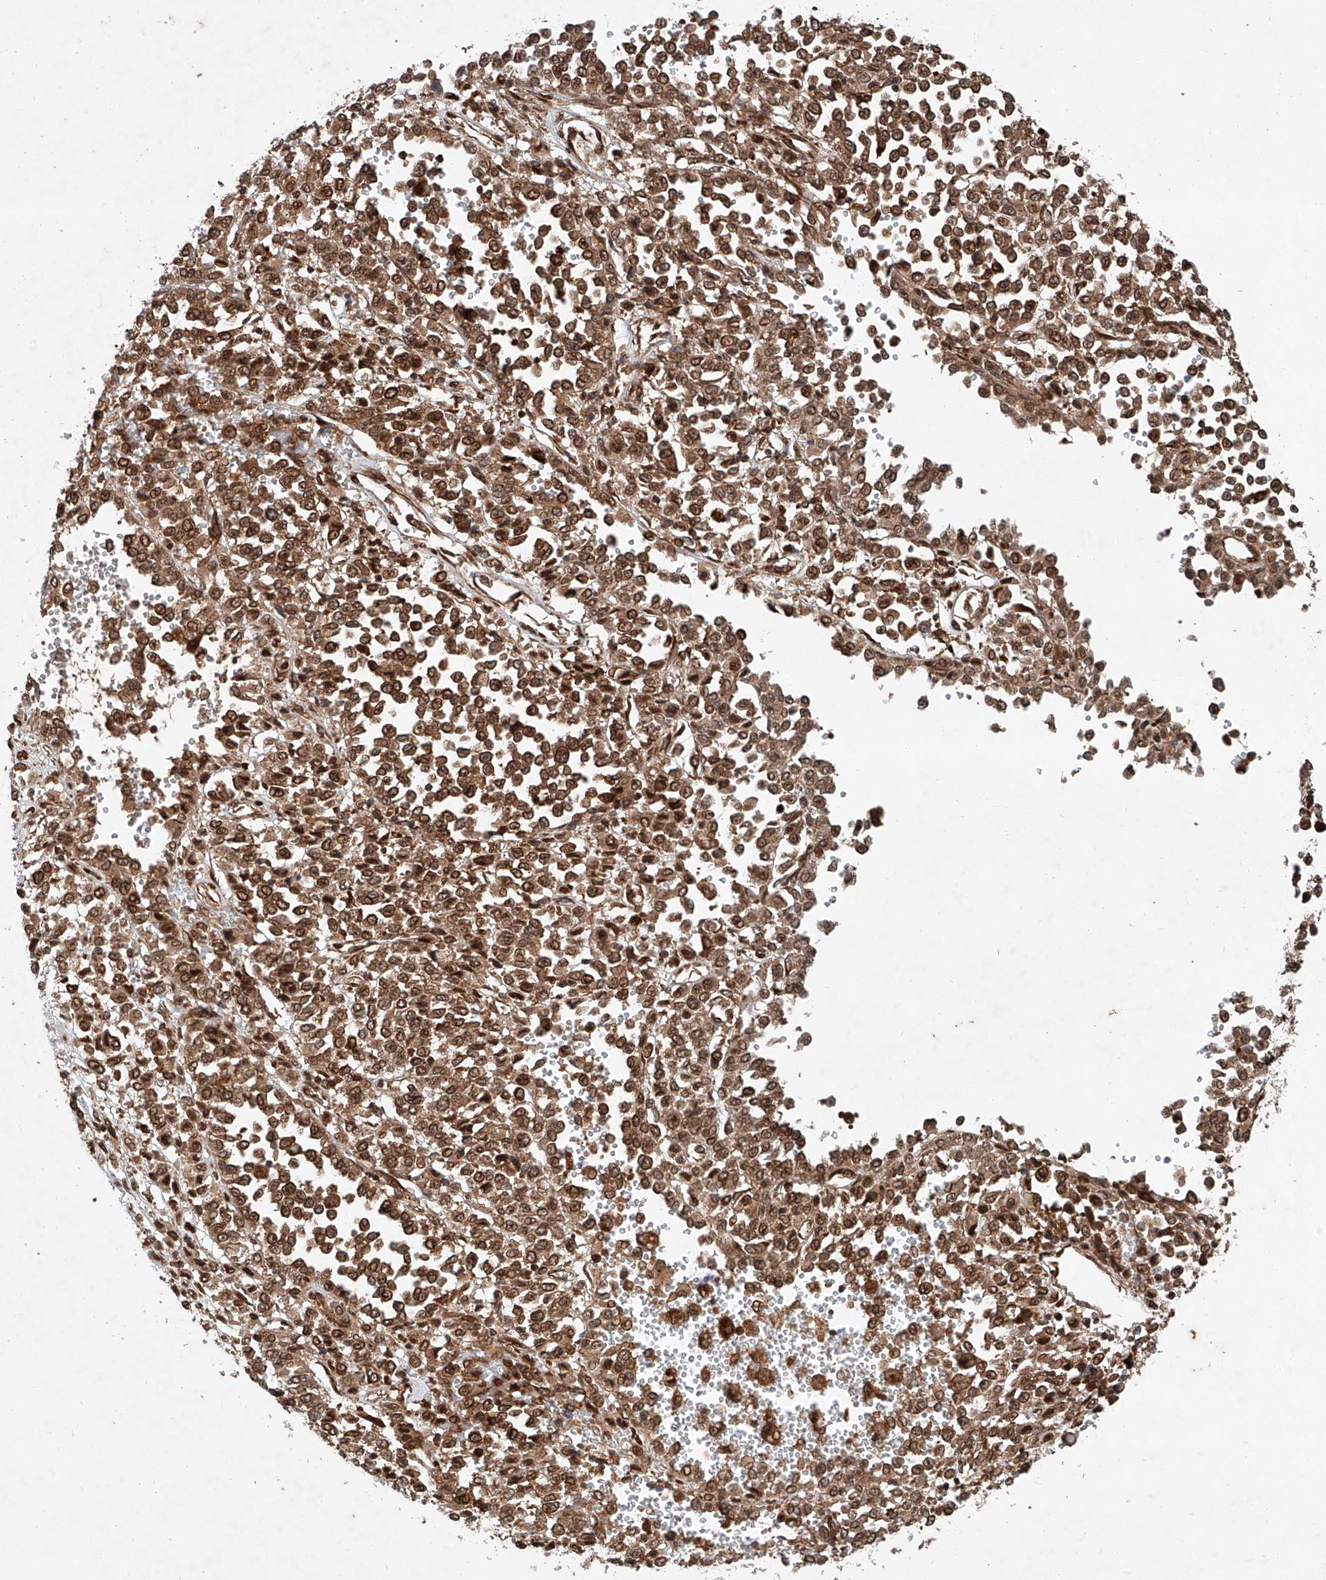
{"staining": {"intensity": "moderate", "quantity": ">75%", "location": "cytoplasmic/membranous,nuclear"}, "tissue": "melanoma", "cell_type": "Tumor cells", "image_type": "cancer", "snomed": [{"axis": "morphology", "description": "Malignant melanoma, Metastatic site"}, {"axis": "topography", "description": "Pancreas"}], "caption": "The micrograph reveals a brown stain indicating the presence of a protein in the cytoplasmic/membranous and nuclear of tumor cells in melanoma.", "gene": "ZFP28", "patient": {"sex": "female", "age": 30}}